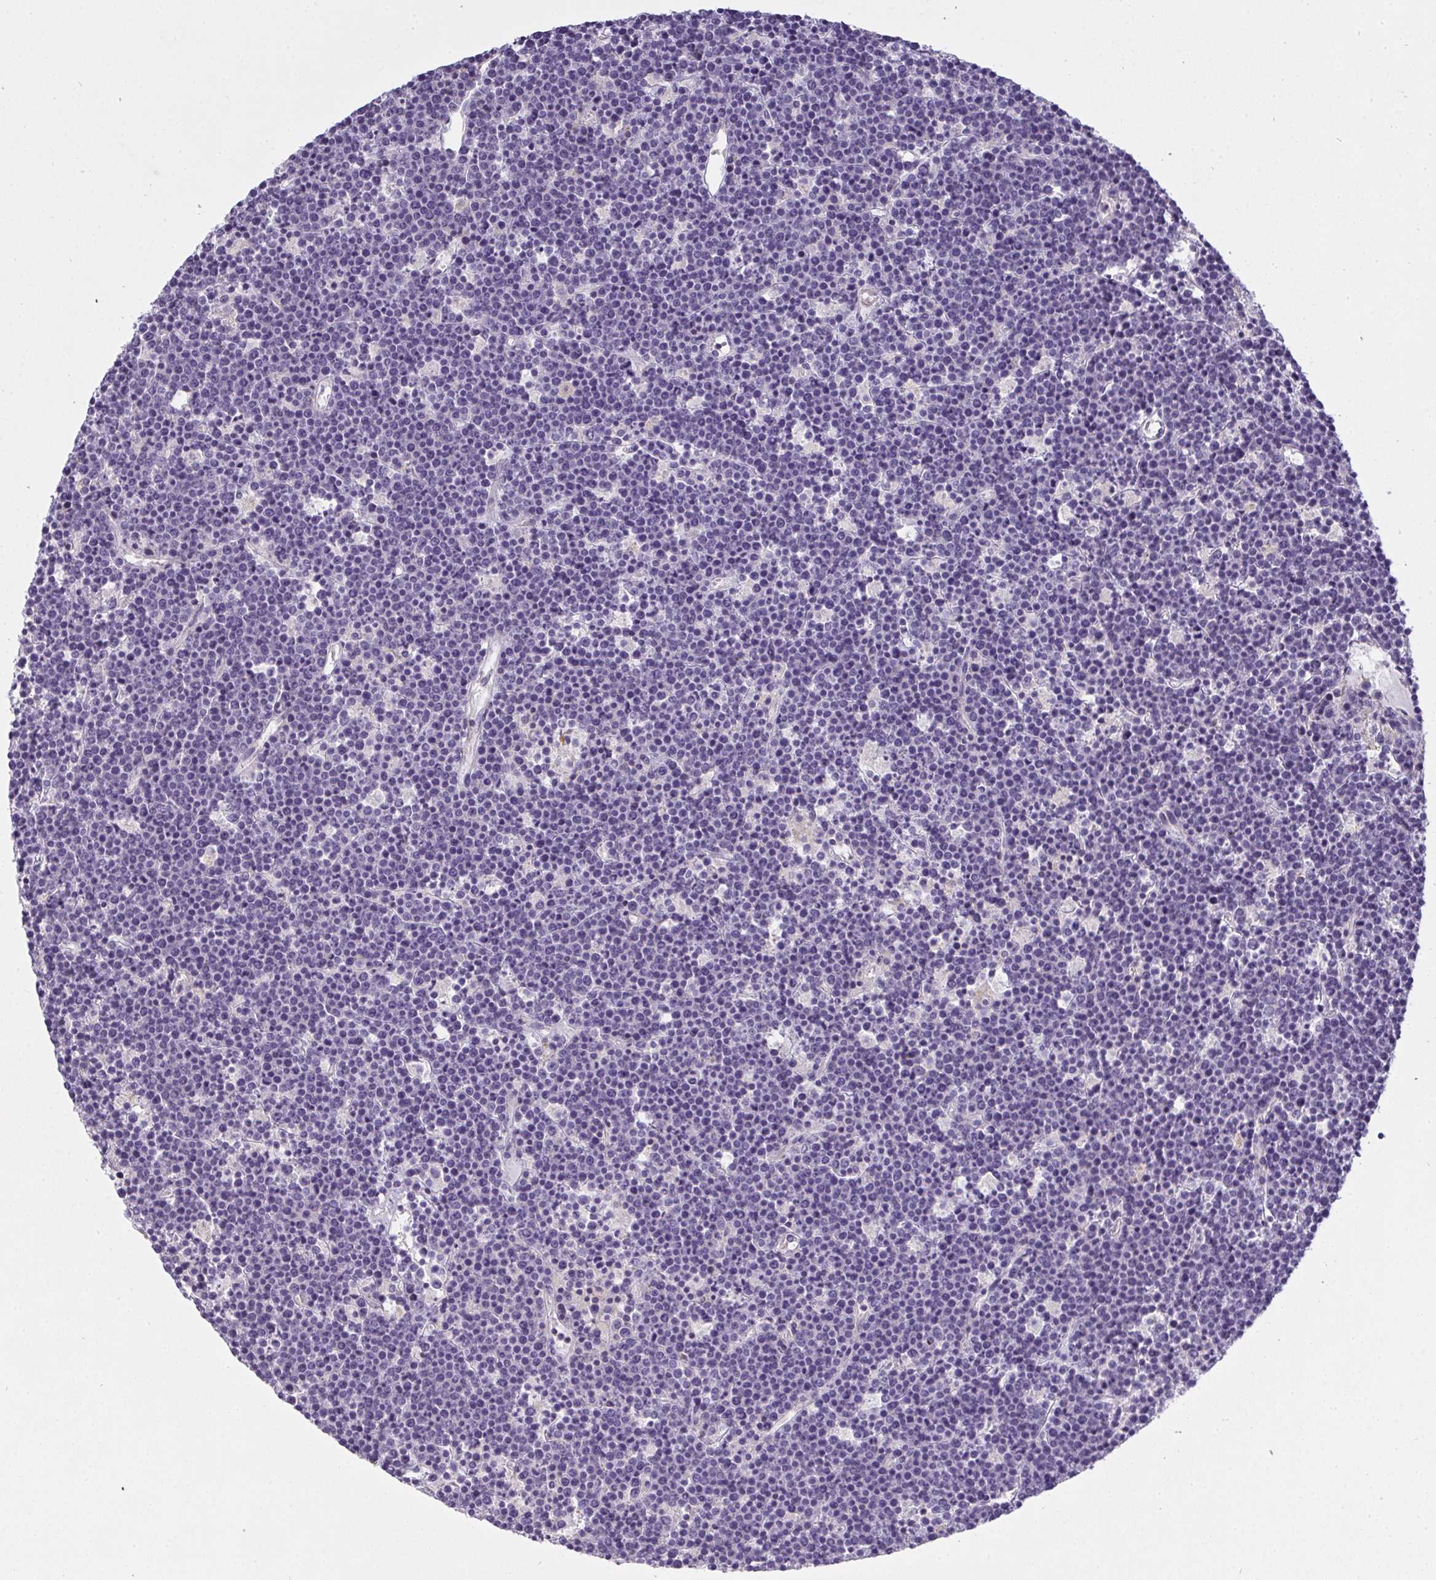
{"staining": {"intensity": "negative", "quantity": "none", "location": "none"}, "tissue": "lymphoma", "cell_type": "Tumor cells", "image_type": "cancer", "snomed": [{"axis": "morphology", "description": "Malignant lymphoma, non-Hodgkin's type, High grade"}, {"axis": "topography", "description": "Ovary"}], "caption": "Lymphoma stained for a protein using immunohistochemistry reveals no positivity tumor cells.", "gene": "GSDMB", "patient": {"sex": "female", "age": 56}}